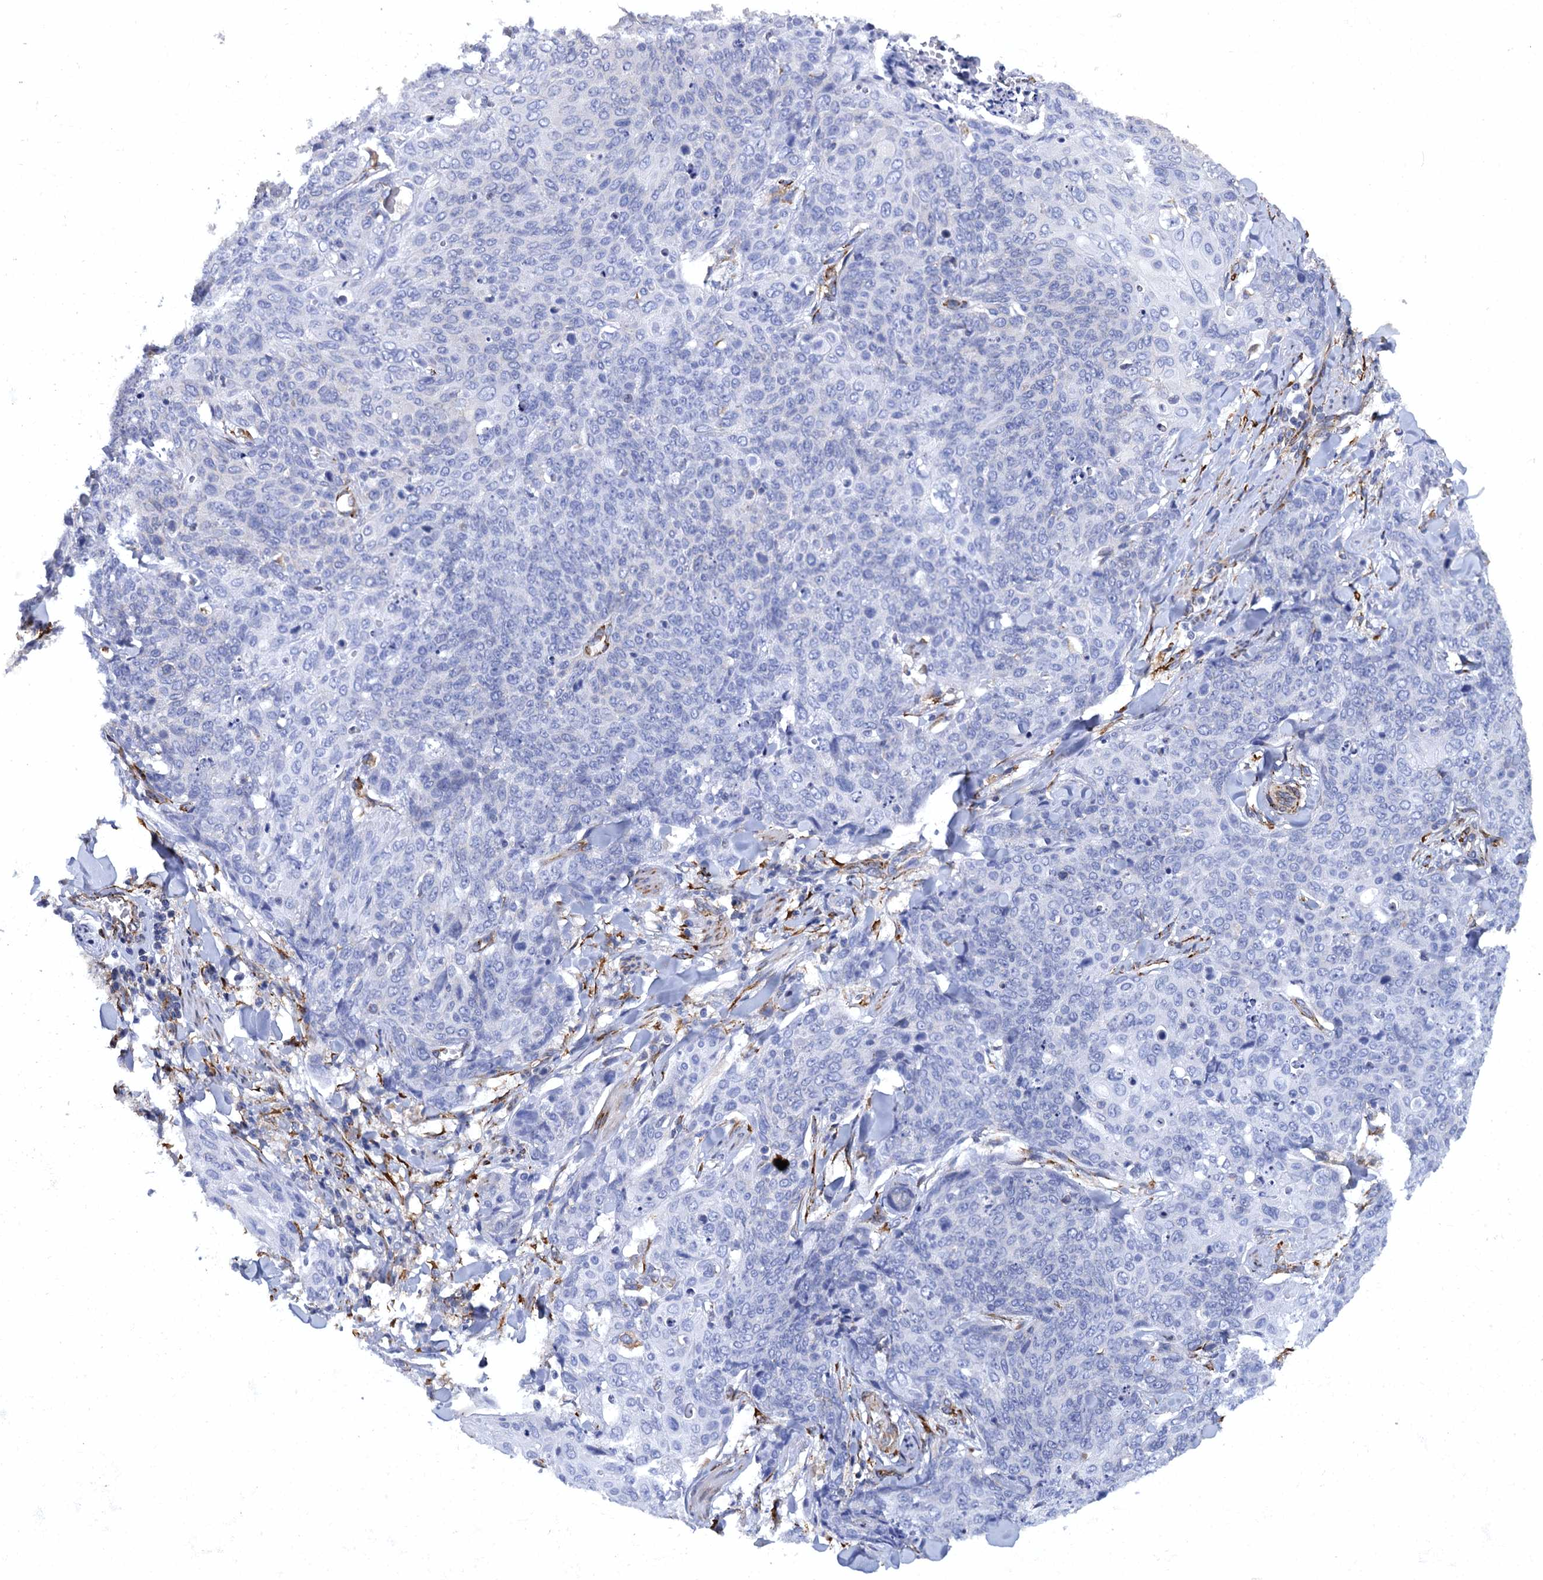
{"staining": {"intensity": "negative", "quantity": "none", "location": "none"}, "tissue": "skin cancer", "cell_type": "Tumor cells", "image_type": "cancer", "snomed": [{"axis": "morphology", "description": "Squamous cell carcinoma, NOS"}, {"axis": "topography", "description": "Skin"}, {"axis": "topography", "description": "Vulva"}], "caption": "Tumor cells show no significant protein positivity in skin squamous cell carcinoma.", "gene": "POGLUT3", "patient": {"sex": "female", "age": 85}}